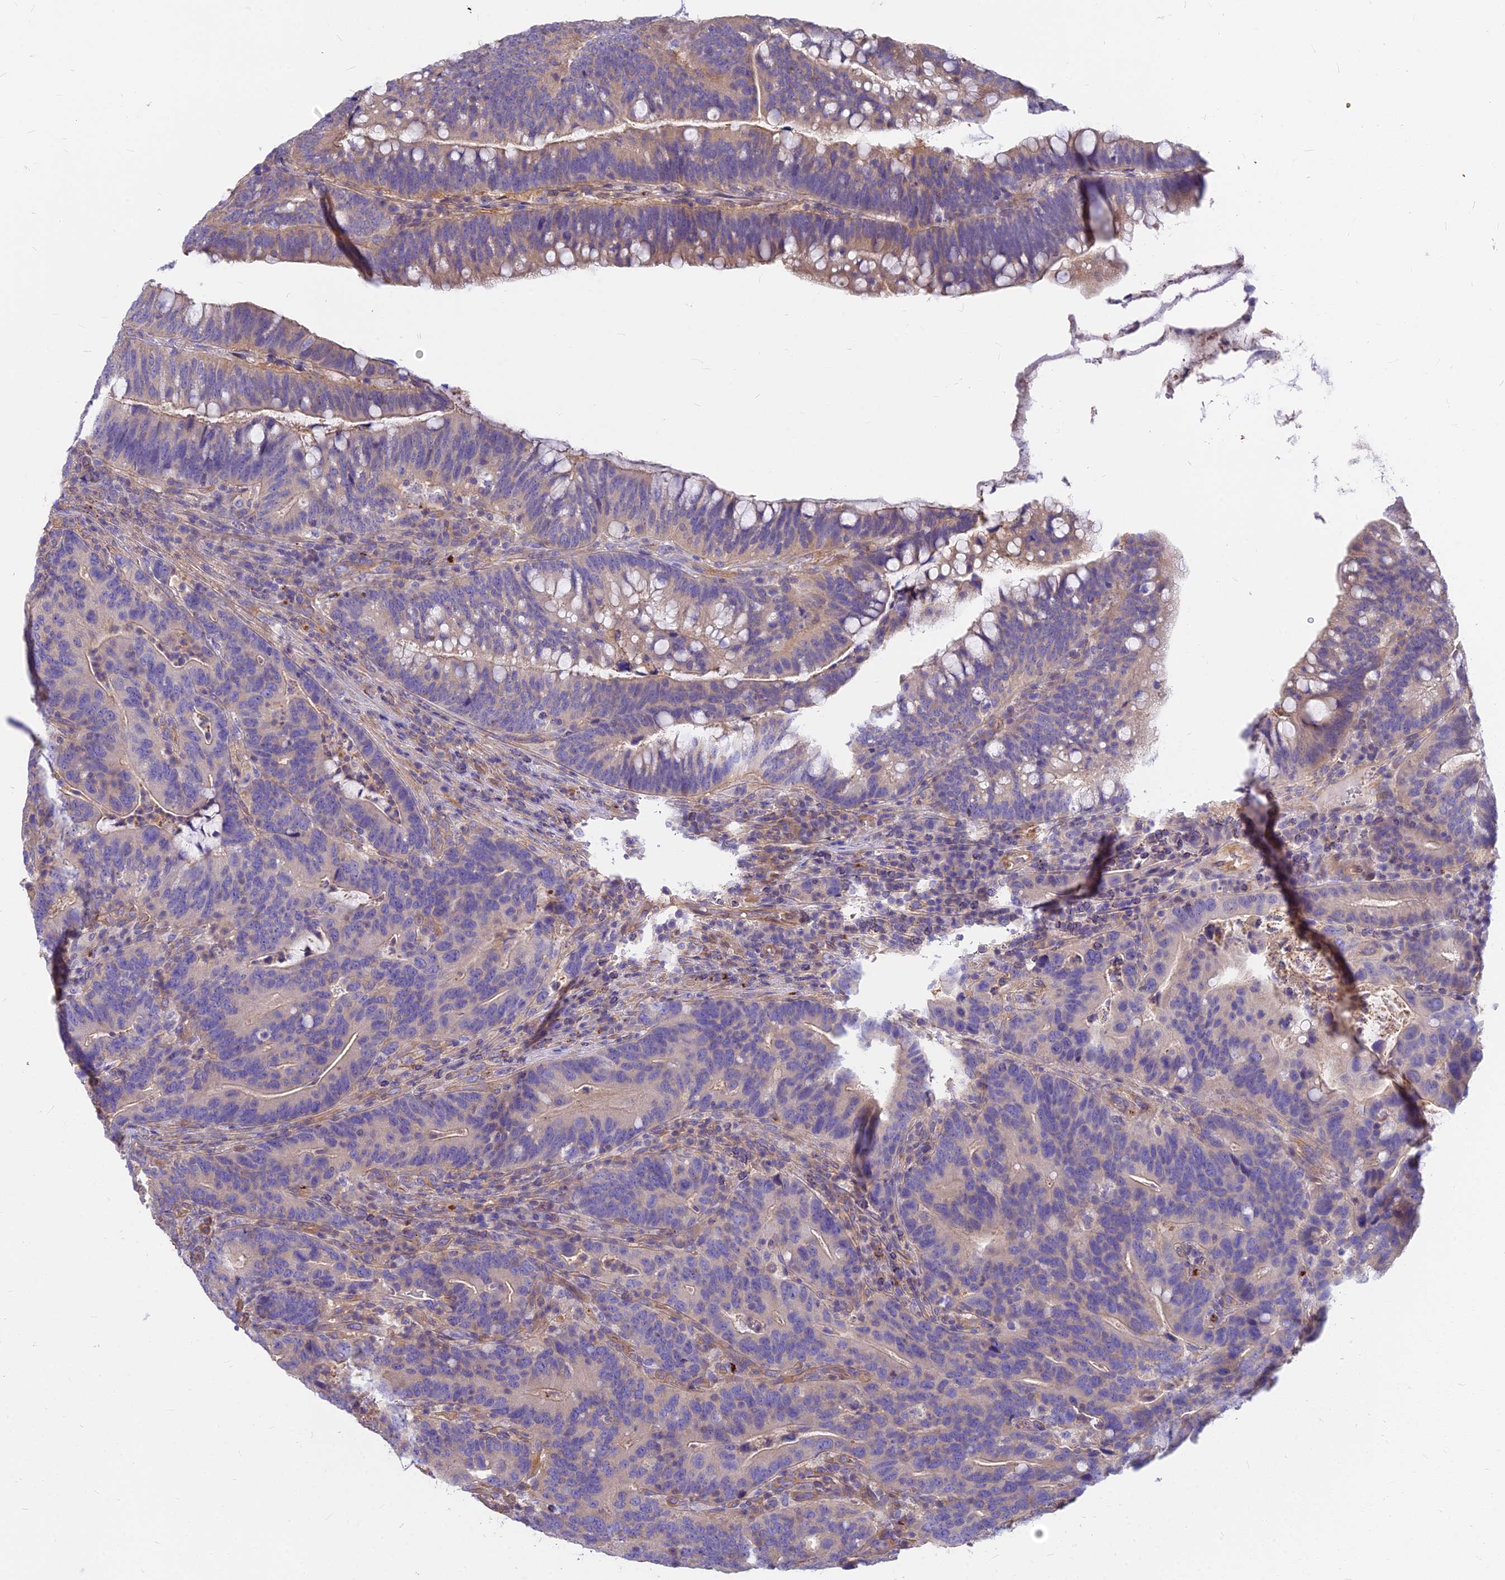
{"staining": {"intensity": "weak", "quantity": "25%-75%", "location": "cytoplasmic/membranous"}, "tissue": "colorectal cancer", "cell_type": "Tumor cells", "image_type": "cancer", "snomed": [{"axis": "morphology", "description": "Adenocarcinoma, NOS"}, {"axis": "topography", "description": "Colon"}], "caption": "A low amount of weak cytoplasmic/membranous expression is seen in approximately 25%-75% of tumor cells in adenocarcinoma (colorectal) tissue. The staining was performed using DAB to visualize the protein expression in brown, while the nuclei were stained in blue with hematoxylin (Magnification: 20x).", "gene": "HLA-DOA", "patient": {"sex": "female", "age": 66}}